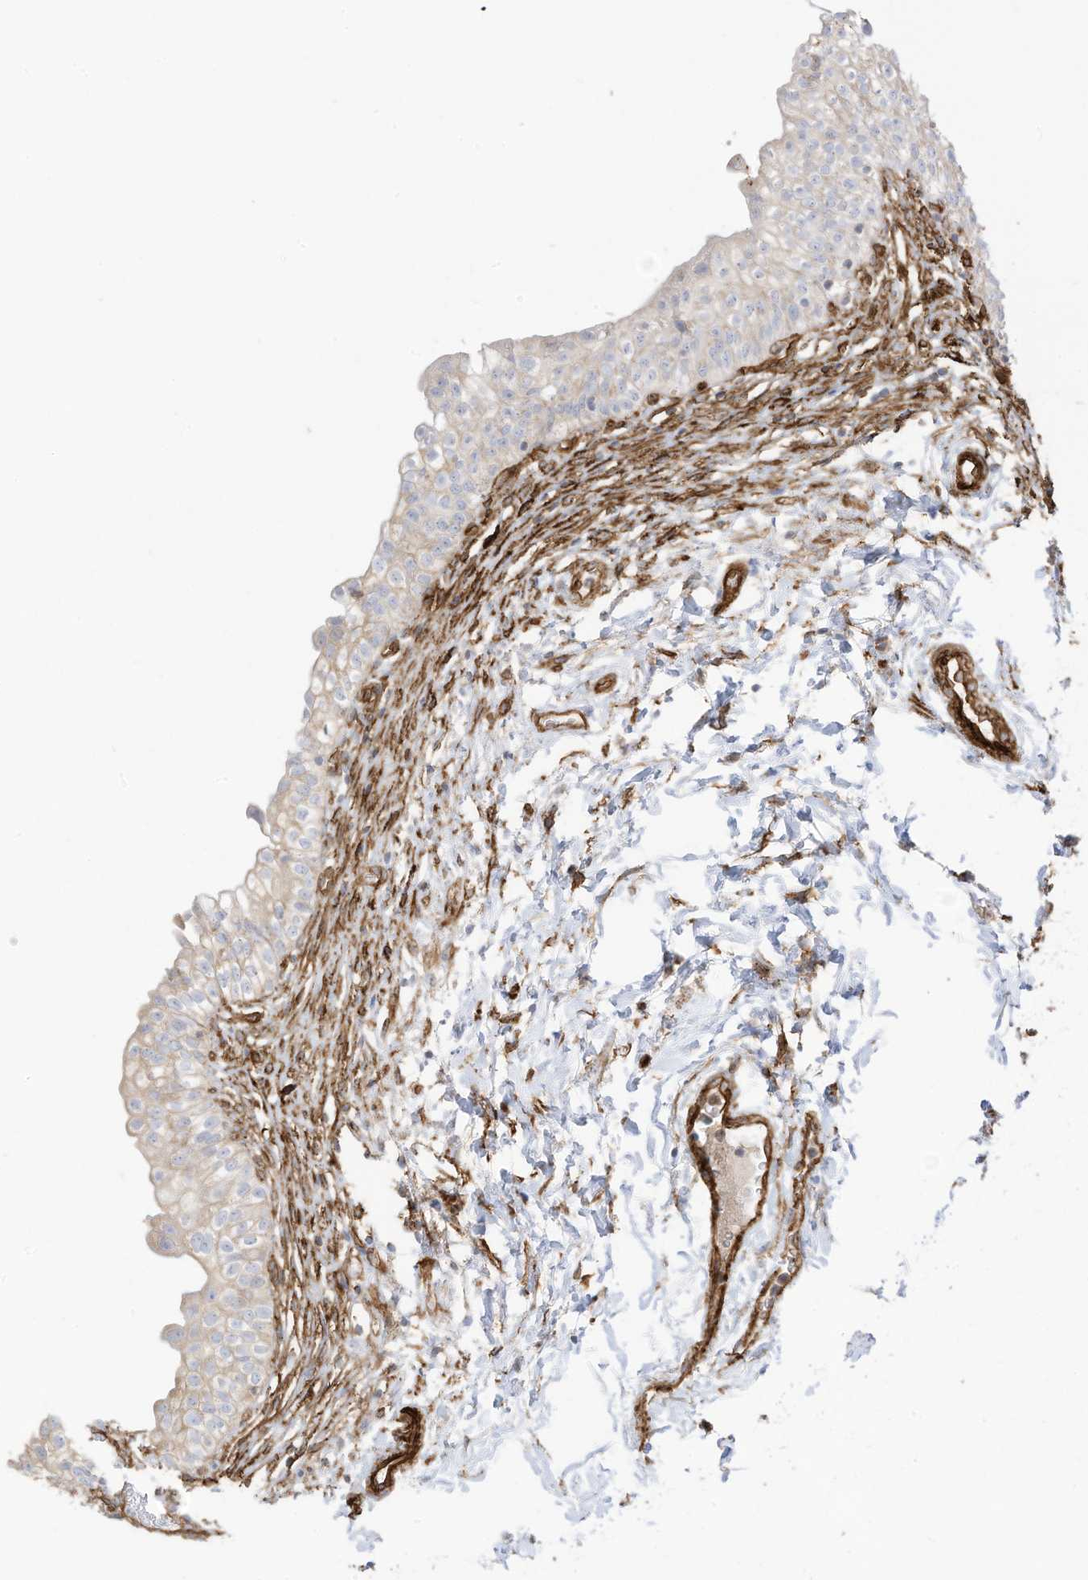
{"staining": {"intensity": "negative", "quantity": "none", "location": "none"}, "tissue": "urinary bladder", "cell_type": "Urothelial cells", "image_type": "normal", "snomed": [{"axis": "morphology", "description": "Normal tissue, NOS"}, {"axis": "topography", "description": "Urinary bladder"}], "caption": "Immunohistochemistry photomicrograph of benign urinary bladder stained for a protein (brown), which demonstrates no expression in urothelial cells.", "gene": "ABCB7", "patient": {"sex": "male", "age": 55}}